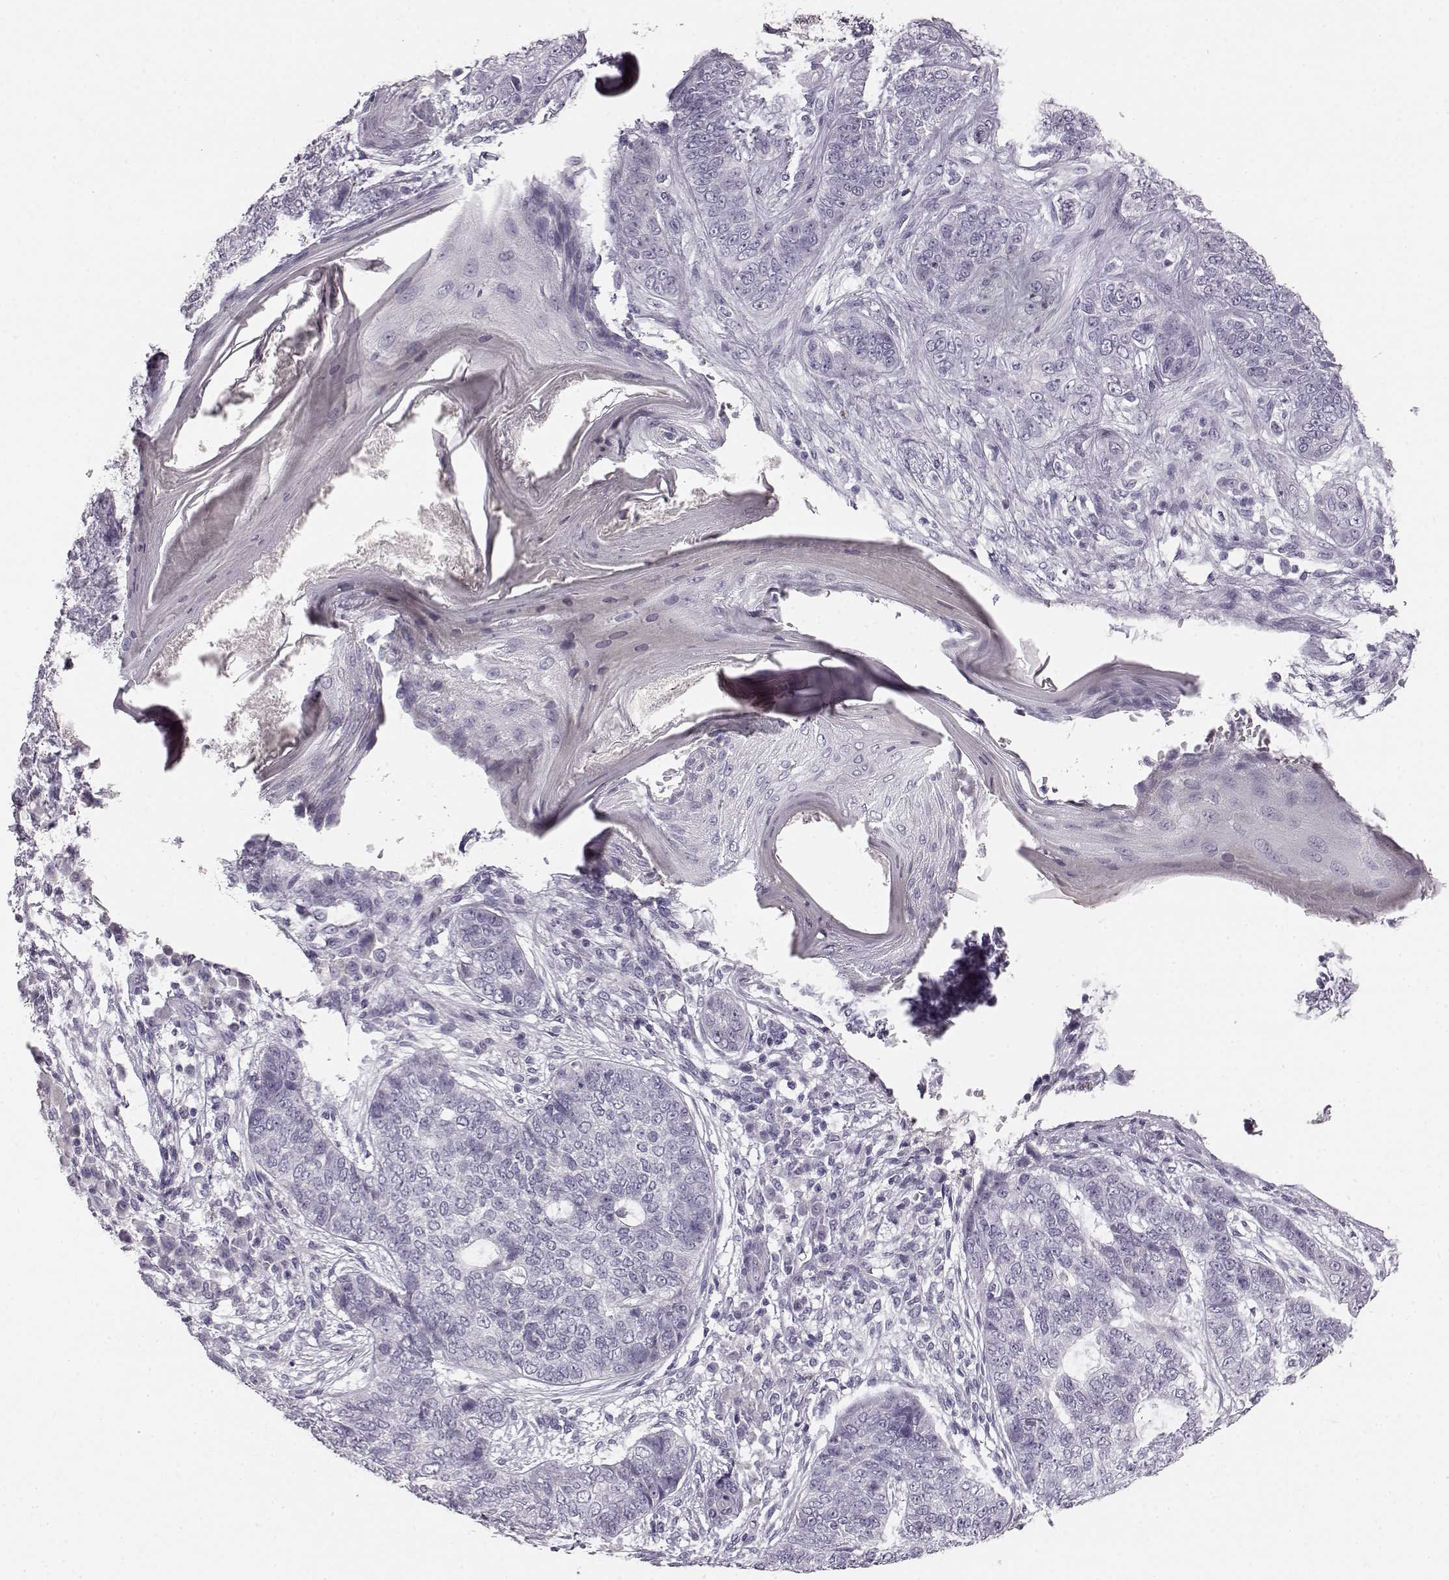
{"staining": {"intensity": "negative", "quantity": "none", "location": "none"}, "tissue": "skin cancer", "cell_type": "Tumor cells", "image_type": "cancer", "snomed": [{"axis": "morphology", "description": "Basal cell carcinoma"}, {"axis": "topography", "description": "Skin"}], "caption": "The immunohistochemistry micrograph has no significant expression in tumor cells of skin cancer tissue. (DAB IHC visualized using brightfield microscopy, high magnification).", "gene": "KIAA0319", "patient": {"sex": "female", "age": 69}}